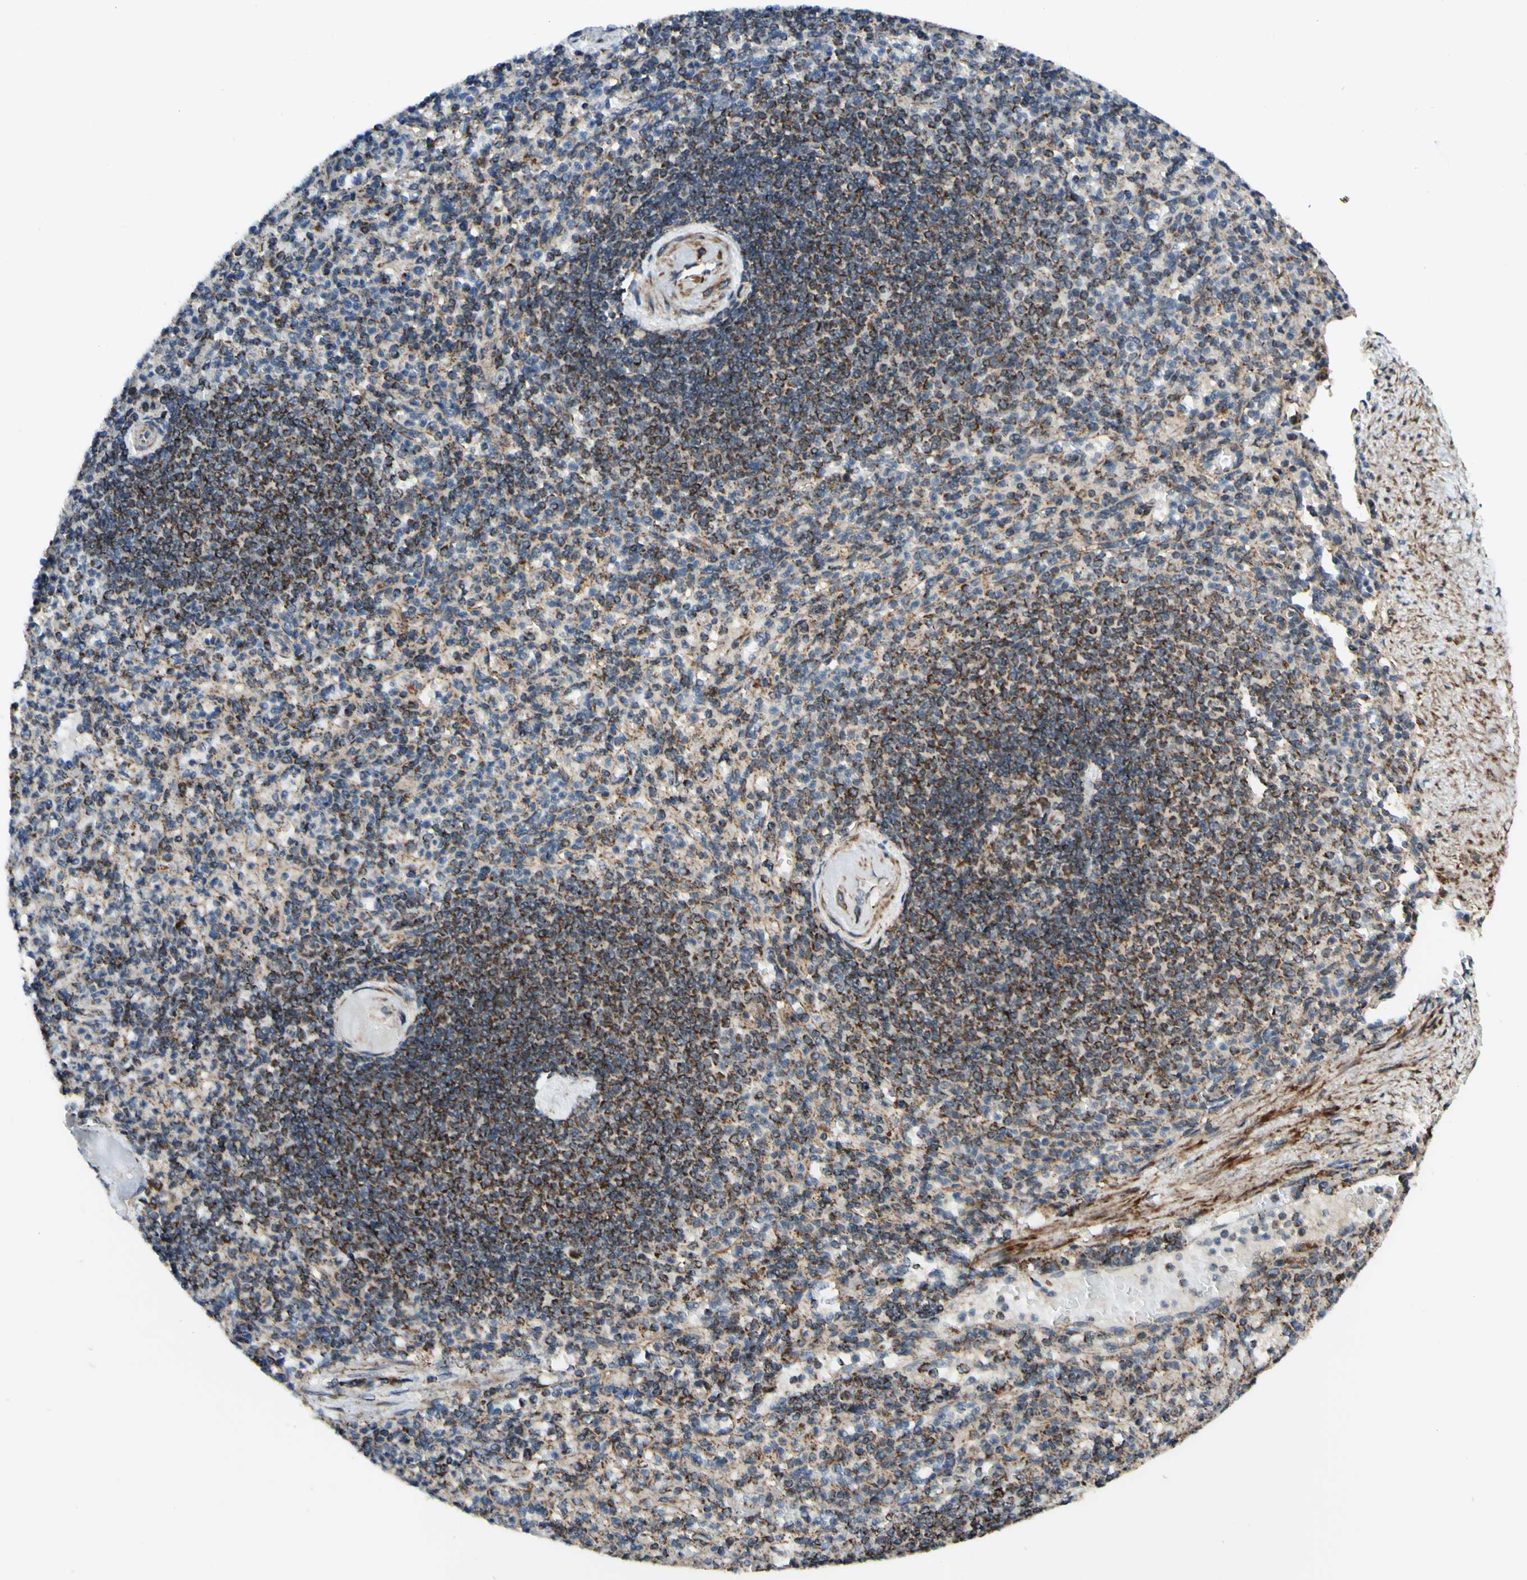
{"staining": {"intensity": "moderate", "quantity": "<25%", "location": "cytoplasmic/membranous"}, "tissue": "spleen", "cell_type": "Cells in red pulp", "image_type": "normal", "snomed": [{"axis": "morphology", "description": "Normal tissue, NOS"}, {"axis": "topography", "description": "Spleen"}], "caption": "Spleen stained with immunohistochemistry (IHC) exhibits moderate cytoplasmic/membranous staining in approximately <25% of cells in red pulp. (DAB (3,3'-diaminobenzidine) IHC with brightfield microscopy, high magnification).", "gene": "DHRS3", "patient": {"sex": "female", "age": 74}}